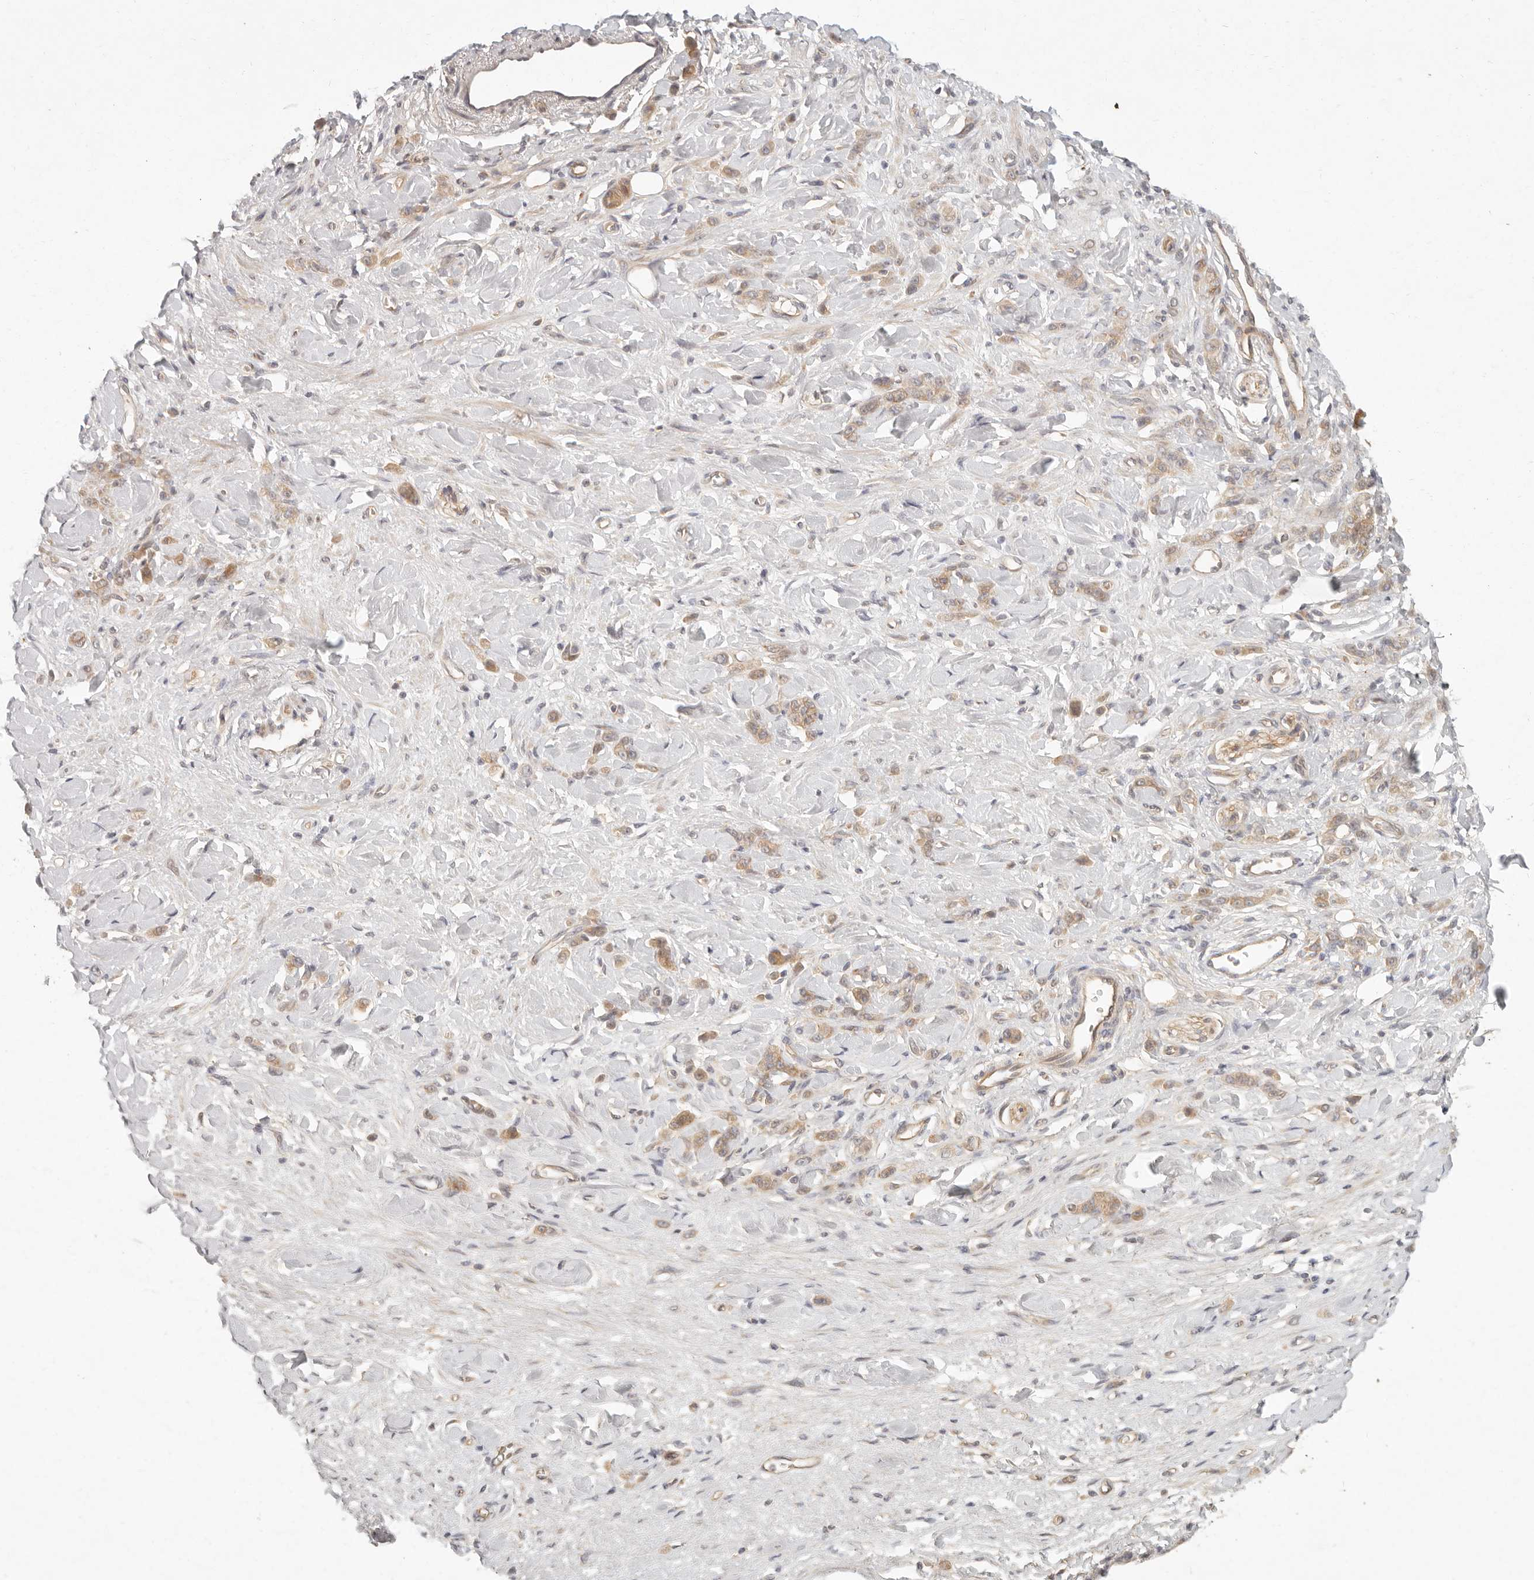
{"staining": {"intensity": "weak", "quantity": ">75%", "location": "cytoplasmic/membranous"}, "tissue": "stomach cancer", "cell_type": "Tumor cells", "image_type": "cancer", "snomed": [{"axis": "morphology", "description": "Normal tissue, NOS"}, {"axis": "morphology", "description": "Adenocarcinoma, NOS"}, {"axis": "topography", "description": "Stomach"}], "caption": "Tumor cells display low levels of weak cytoplasmic/membranous expression in about >75% of cells in human adenocarcinoma (stomach). The staining was performed using DAB to visualize the protein expression in brown, while the nuclei were stained in blue with hematoxylin (Magnification: 20x).", "gene": "PPP1R3B", "patient": {"sex": "male", "age": 82}}